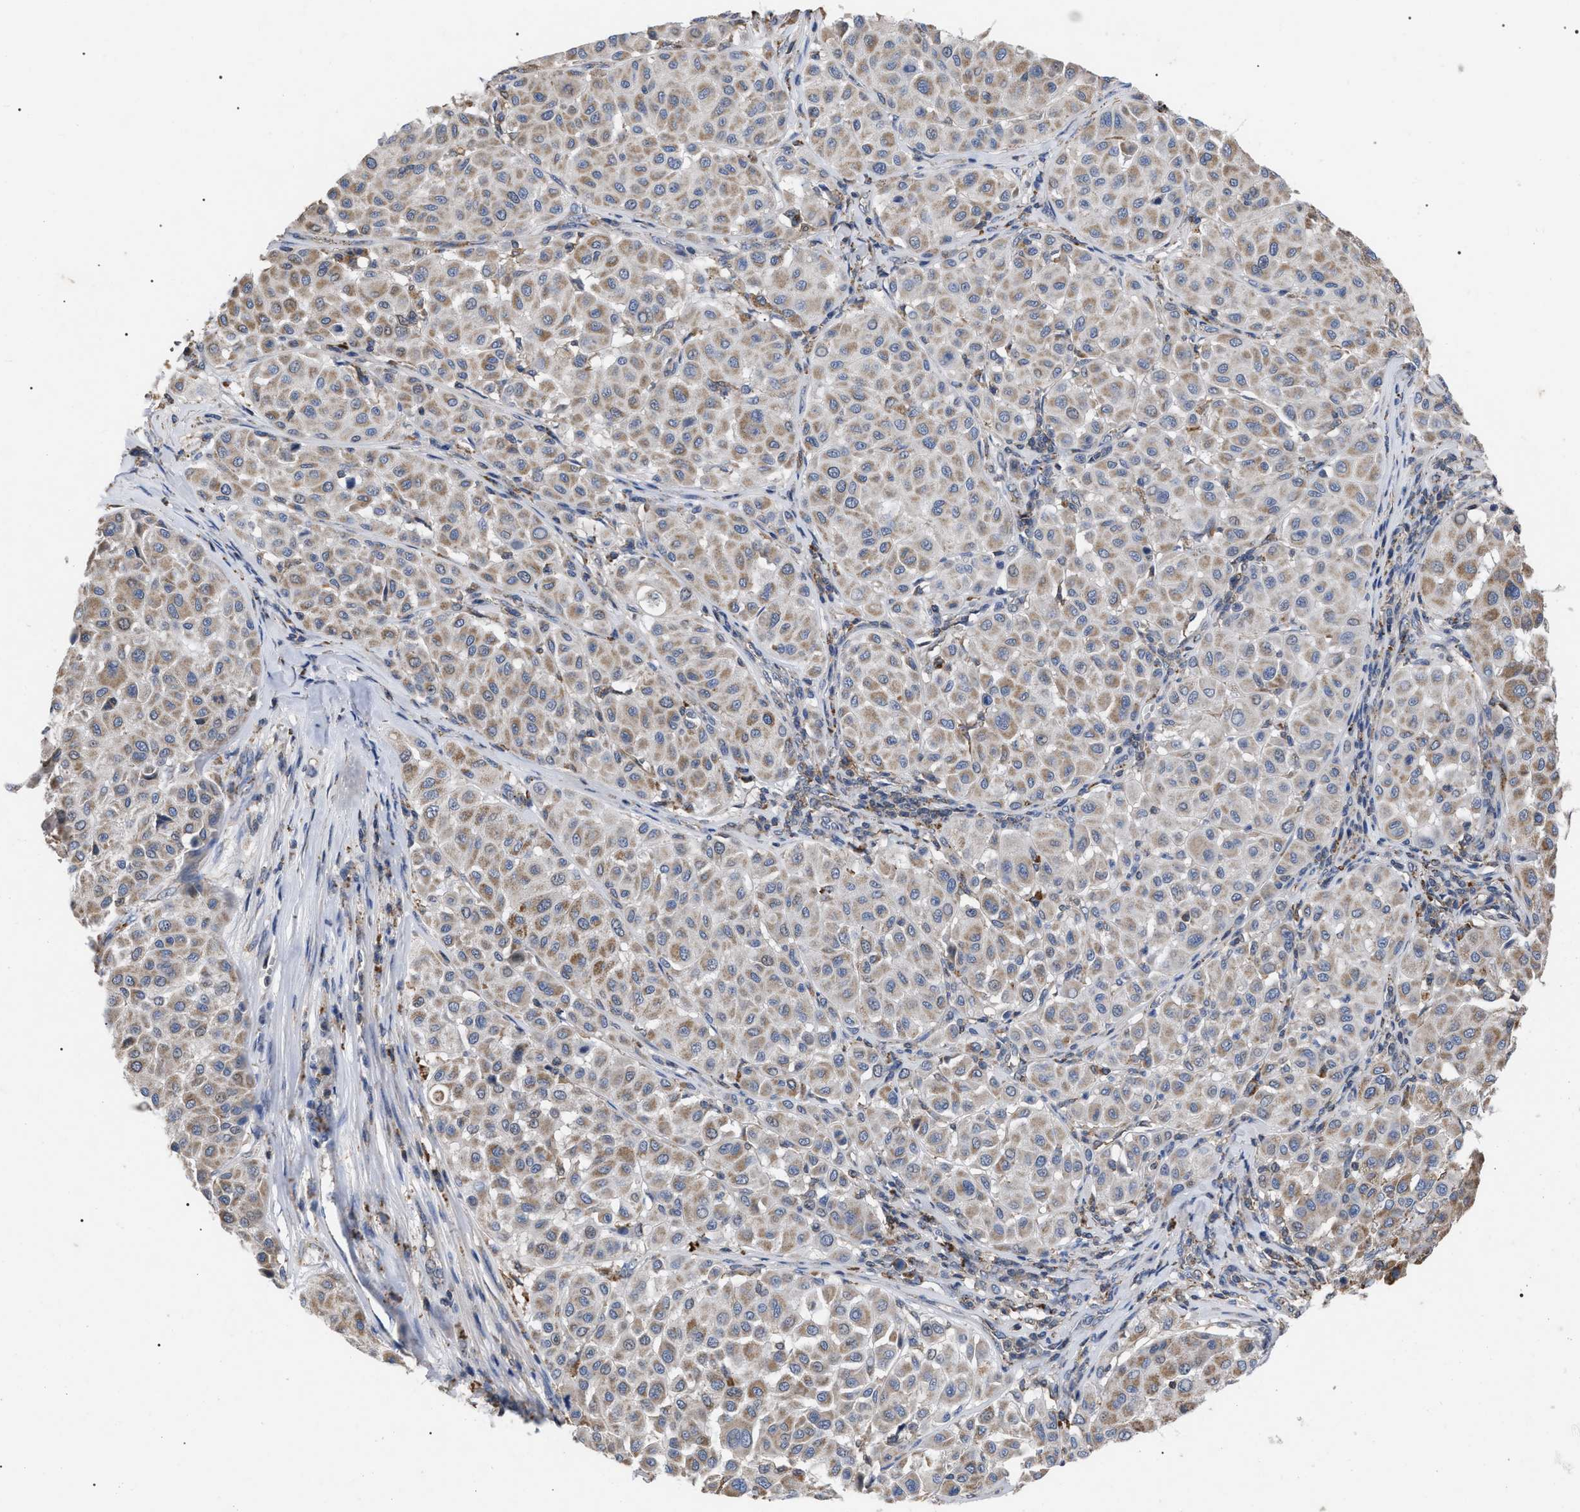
{"staining": {"intensity": "weak", "quantity": ">75%", "location": "cytoplasmic/membranous"}, "tissue": "melanoma", "cell_type": "Tumor cells", "image_type": "cancer", "snomed": [{"axis": "morphology", "description": "Malignant melanoma, Metastatic site"}, {"axis": "topography", "description": "Soft tissue"}], "caption": "High-power microscopy captured an immunohistochemistry image of melanoma, revealing weak cytoplasmic/membranous positivity in approximately >75% of tumor cells.", "gene": "FAM171A2", "patient": {"sex": "male", "age": 41}}